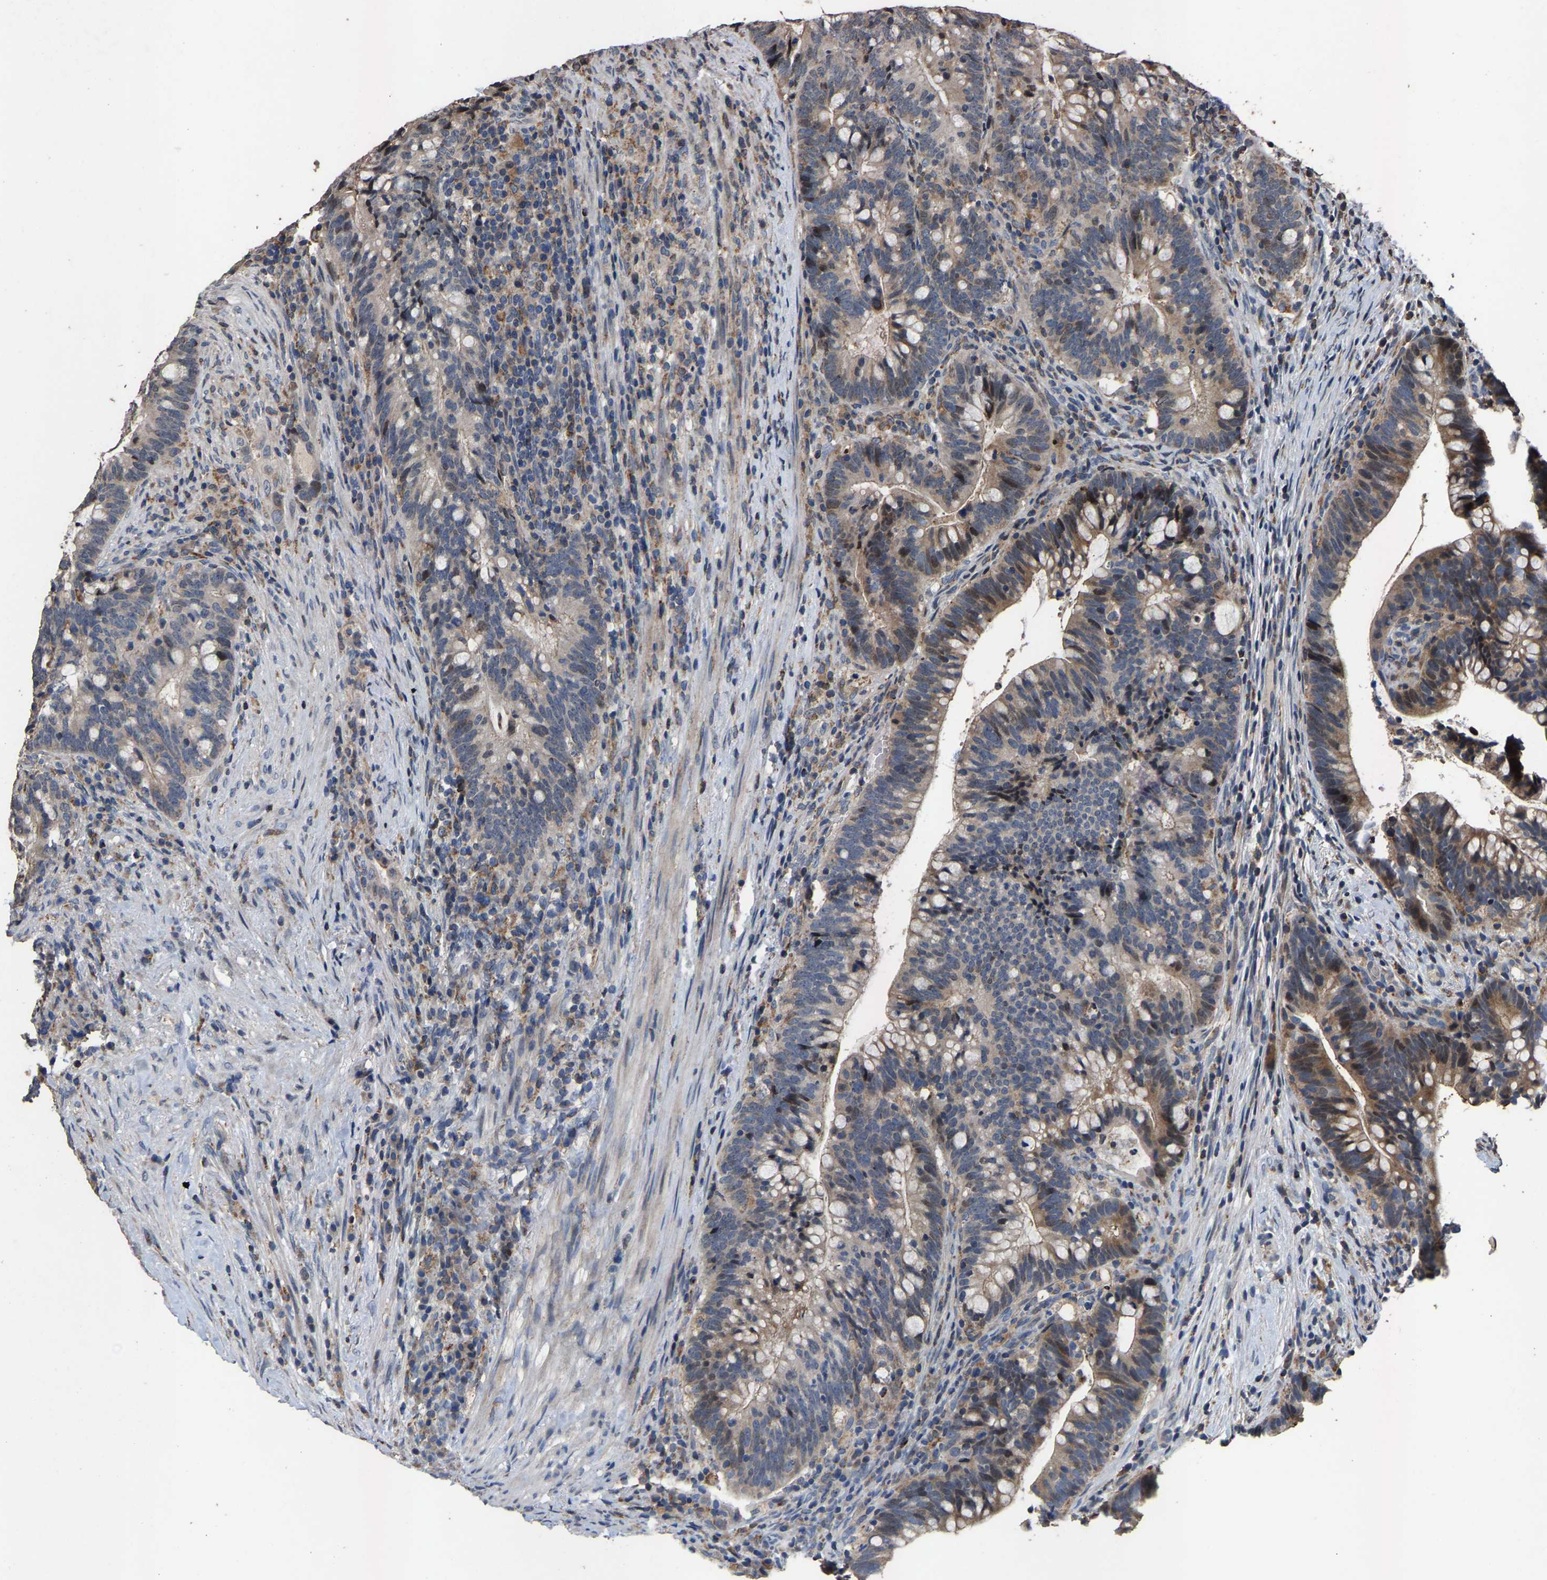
{"staining": {"intensity": "moderate", "quantity": "<25%", "location": "cytoplasmic/membranous"}, "tissue": "colorectal cancer", "cell_type": "Tumor cells", "image_type": "cancer", "snomed": [{"axis": "morphology", "description": "Adenocarcinoma, NOS"}, {"axis": "topography", "description": "Colon"}], "caption": "There is low levels of moderate cytoplasmic/membranous positivity in tumor cells of colorectal cancer, as demonstrated by immunohistochemical staining (brown color).", "gene": "TDRKH", "patient": {"sex": "female", "age": 66}}